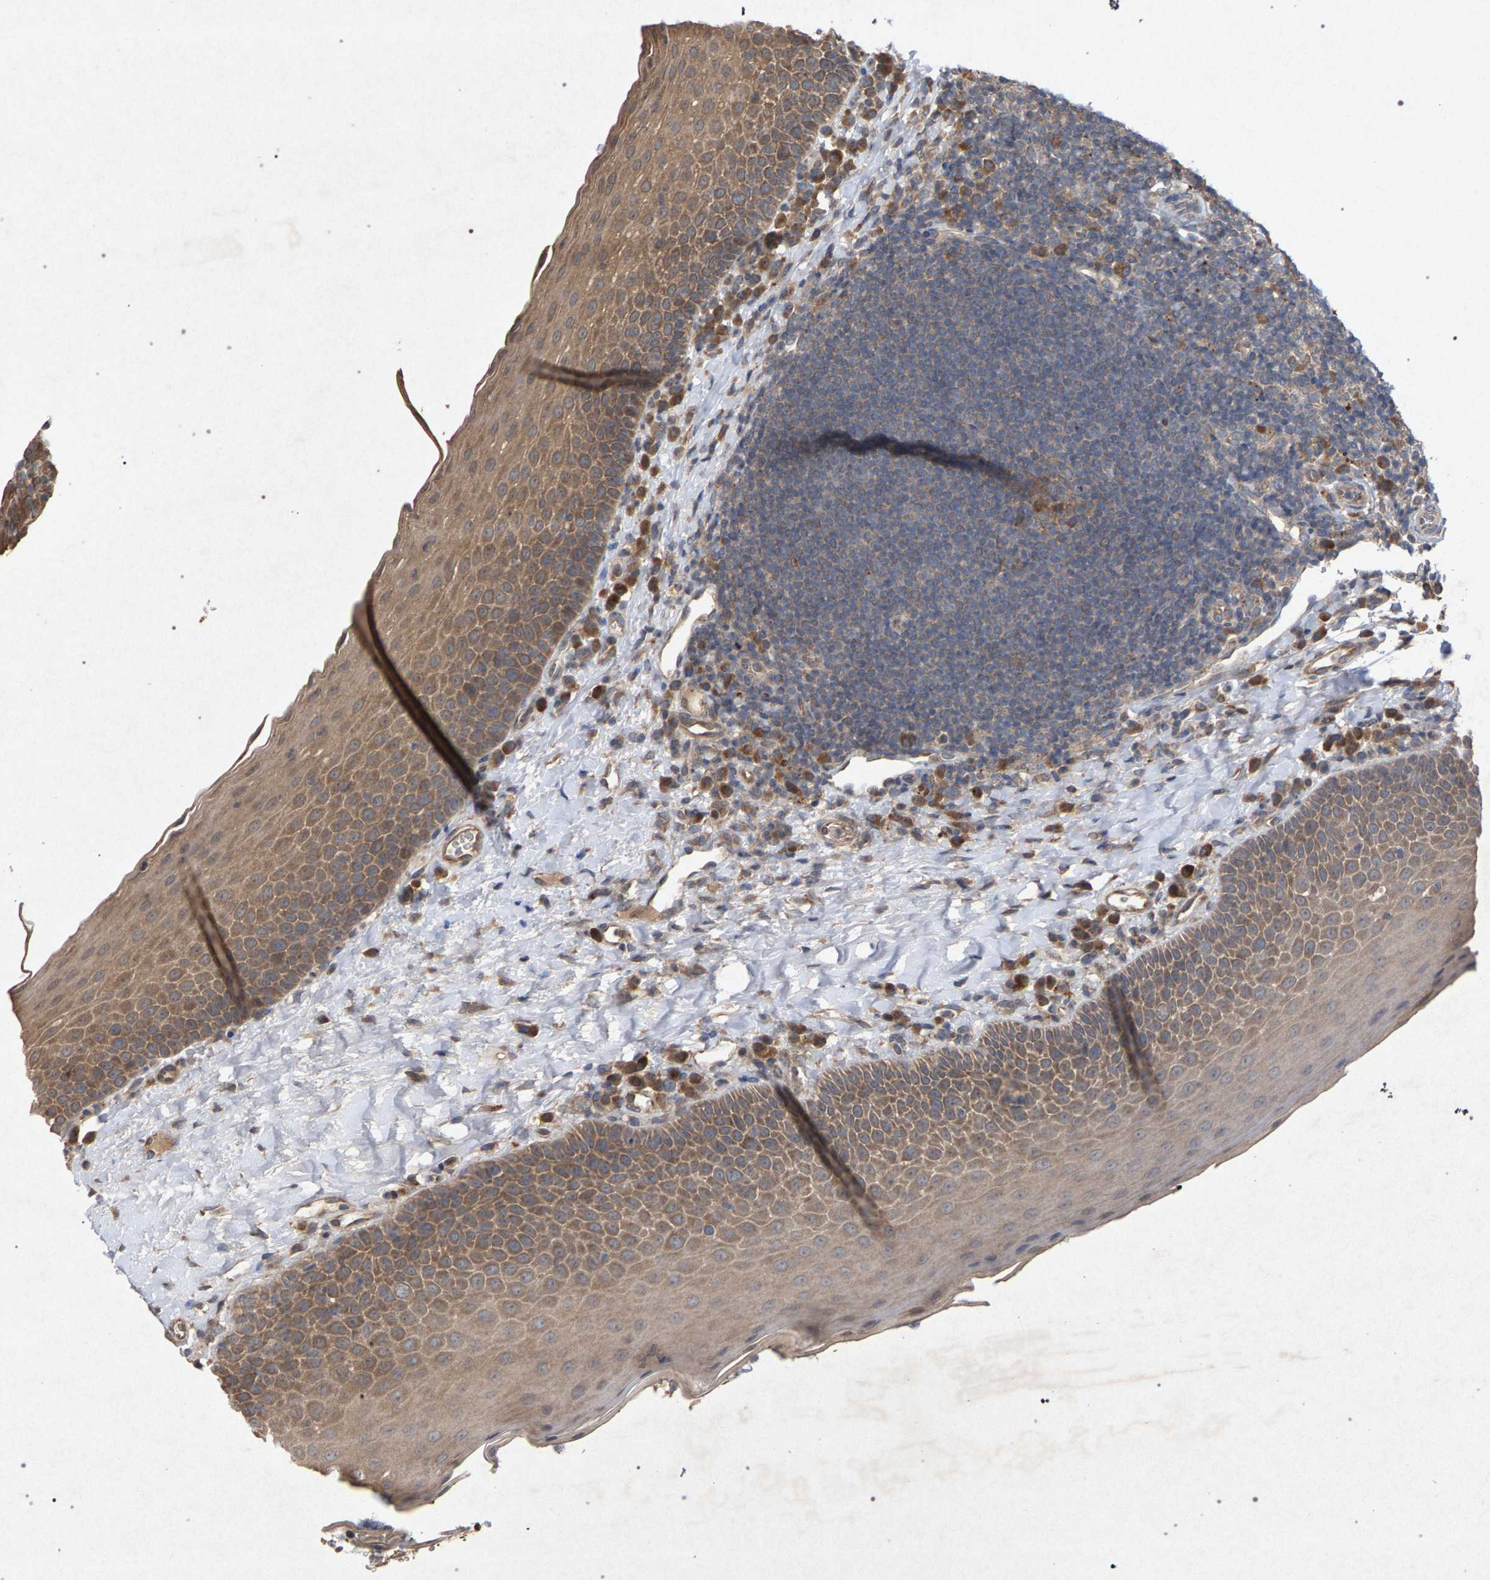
{"staining": {"intensity": "moderate", "quantity": "<25%", "location": "cytoplasmic/membranous"}, "tissue": "tonsil", "cell_type": "Germinal center cells", "image_type": "normal", "snomed": [{"axis": "morphology", "description": "Normal tissue, NOS"}, {"axis": "topography", "description": "Tonsil"}], "caption": "Protein staining by IHC exhibits moderate cytoplasmic/membranous positivity in approximately <25% of germinal center cells in benign tonsil.", "gene": "SLC4A4", "patient": {"sex": "male", "age": 17}}